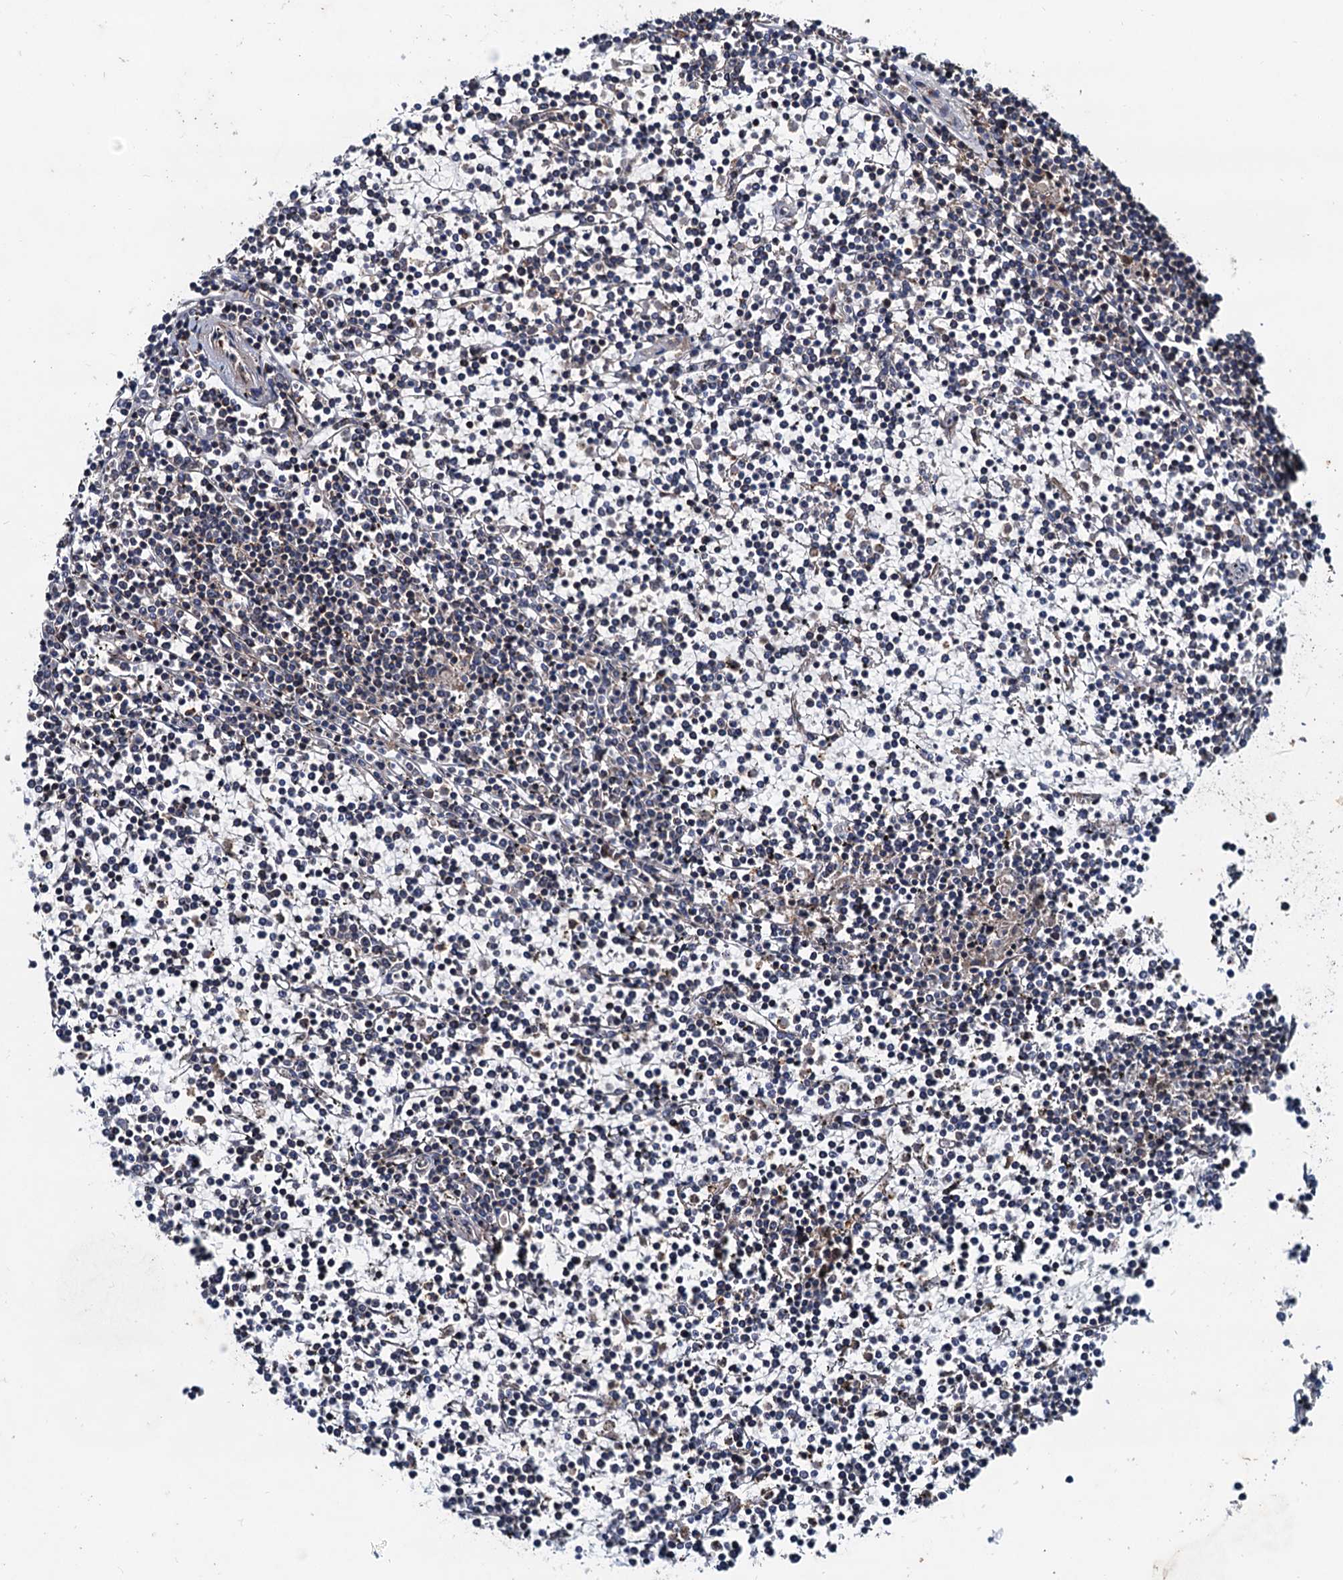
{"staining": {"intensity": "negative", "quantity": "none", "location": "none"}, "tissue": "lymphoma", "cell_type": "Tumor cells", "image_type": "cancer", "snomed": [{"axis": "morphology", "description": "Malignant lymphoma, non-Hodgkin's type, Low grade"}, {"axis": "topography", "description": "Spleen"}], "caption": "IHC micrograph of human lymphoma stained for a protein (brown), which reveals no expression in tumor cells. (DAB IHC with hematoxylin counter stain).", "gene": "EFL1", "patient": {"sex": "female", "age": 19}}